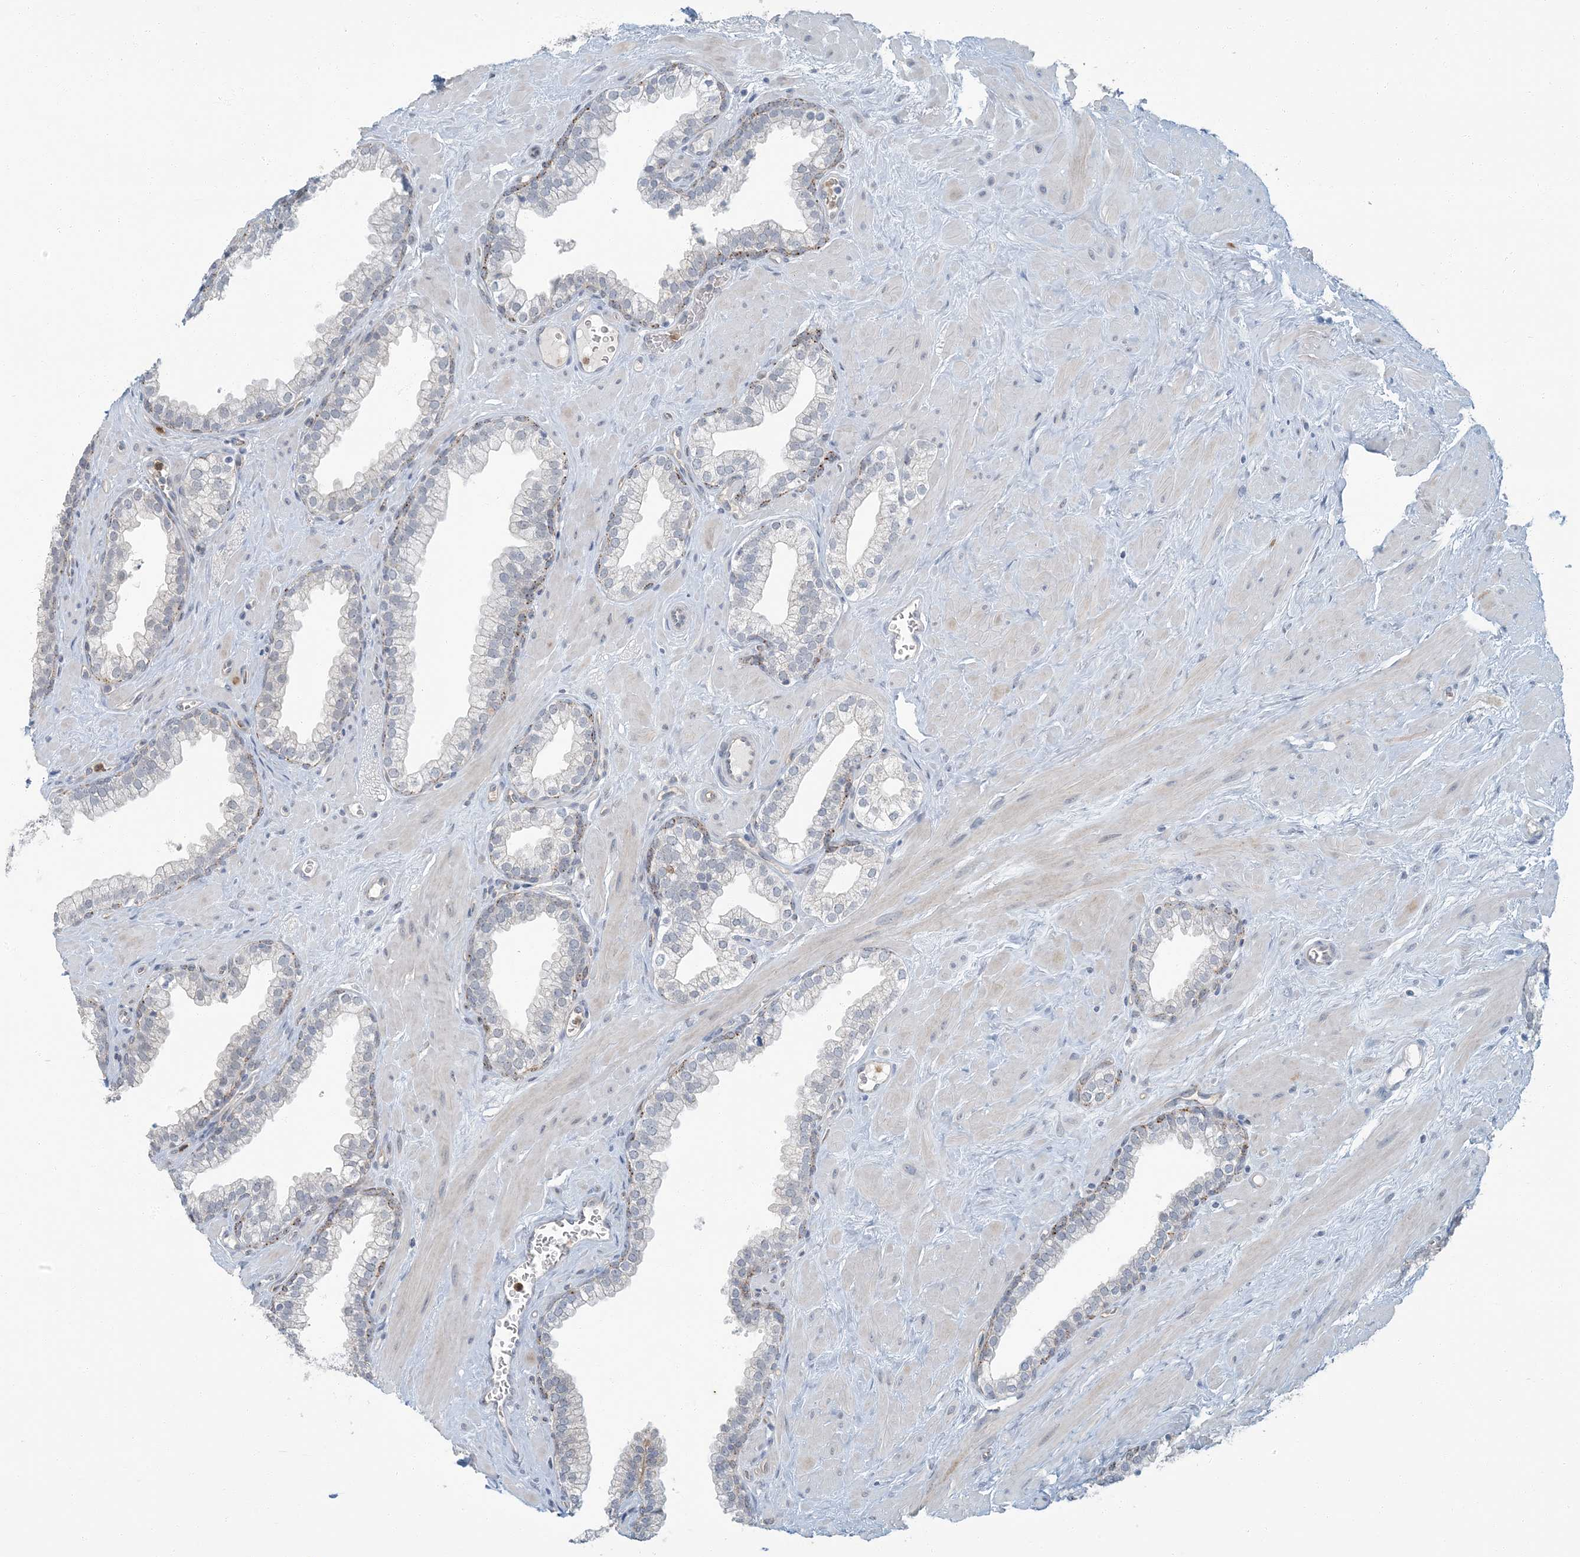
{"staining": {"intensity": "moderate", "quantity": "<25%", "location": "cytoplasmic/membranous"}, "tissue": "prostate", "cell_type": "Glandular cells", "image_type": "normal", "snomed": [{"axis": "morphology", "description": "Normal tissue, NOS"}, {"axis": "morphology", "description": "Urothelial carcinoma, Low grade"}, {"axis": "topography", "description": "Urinary bladder"}, {"axis": "topography", "description": "Prostate"}], "caption": "Brown immunohistochemical staining in unremarkable human prostate reveals moderate cytoplasmic/membranous staining in approximately <25% of glandular cells. (brown staining indicates protein expression, while blue staining denotes nuclei).", "gene": "EPHA4", "patient": {"sex": "male", "age": 60}}